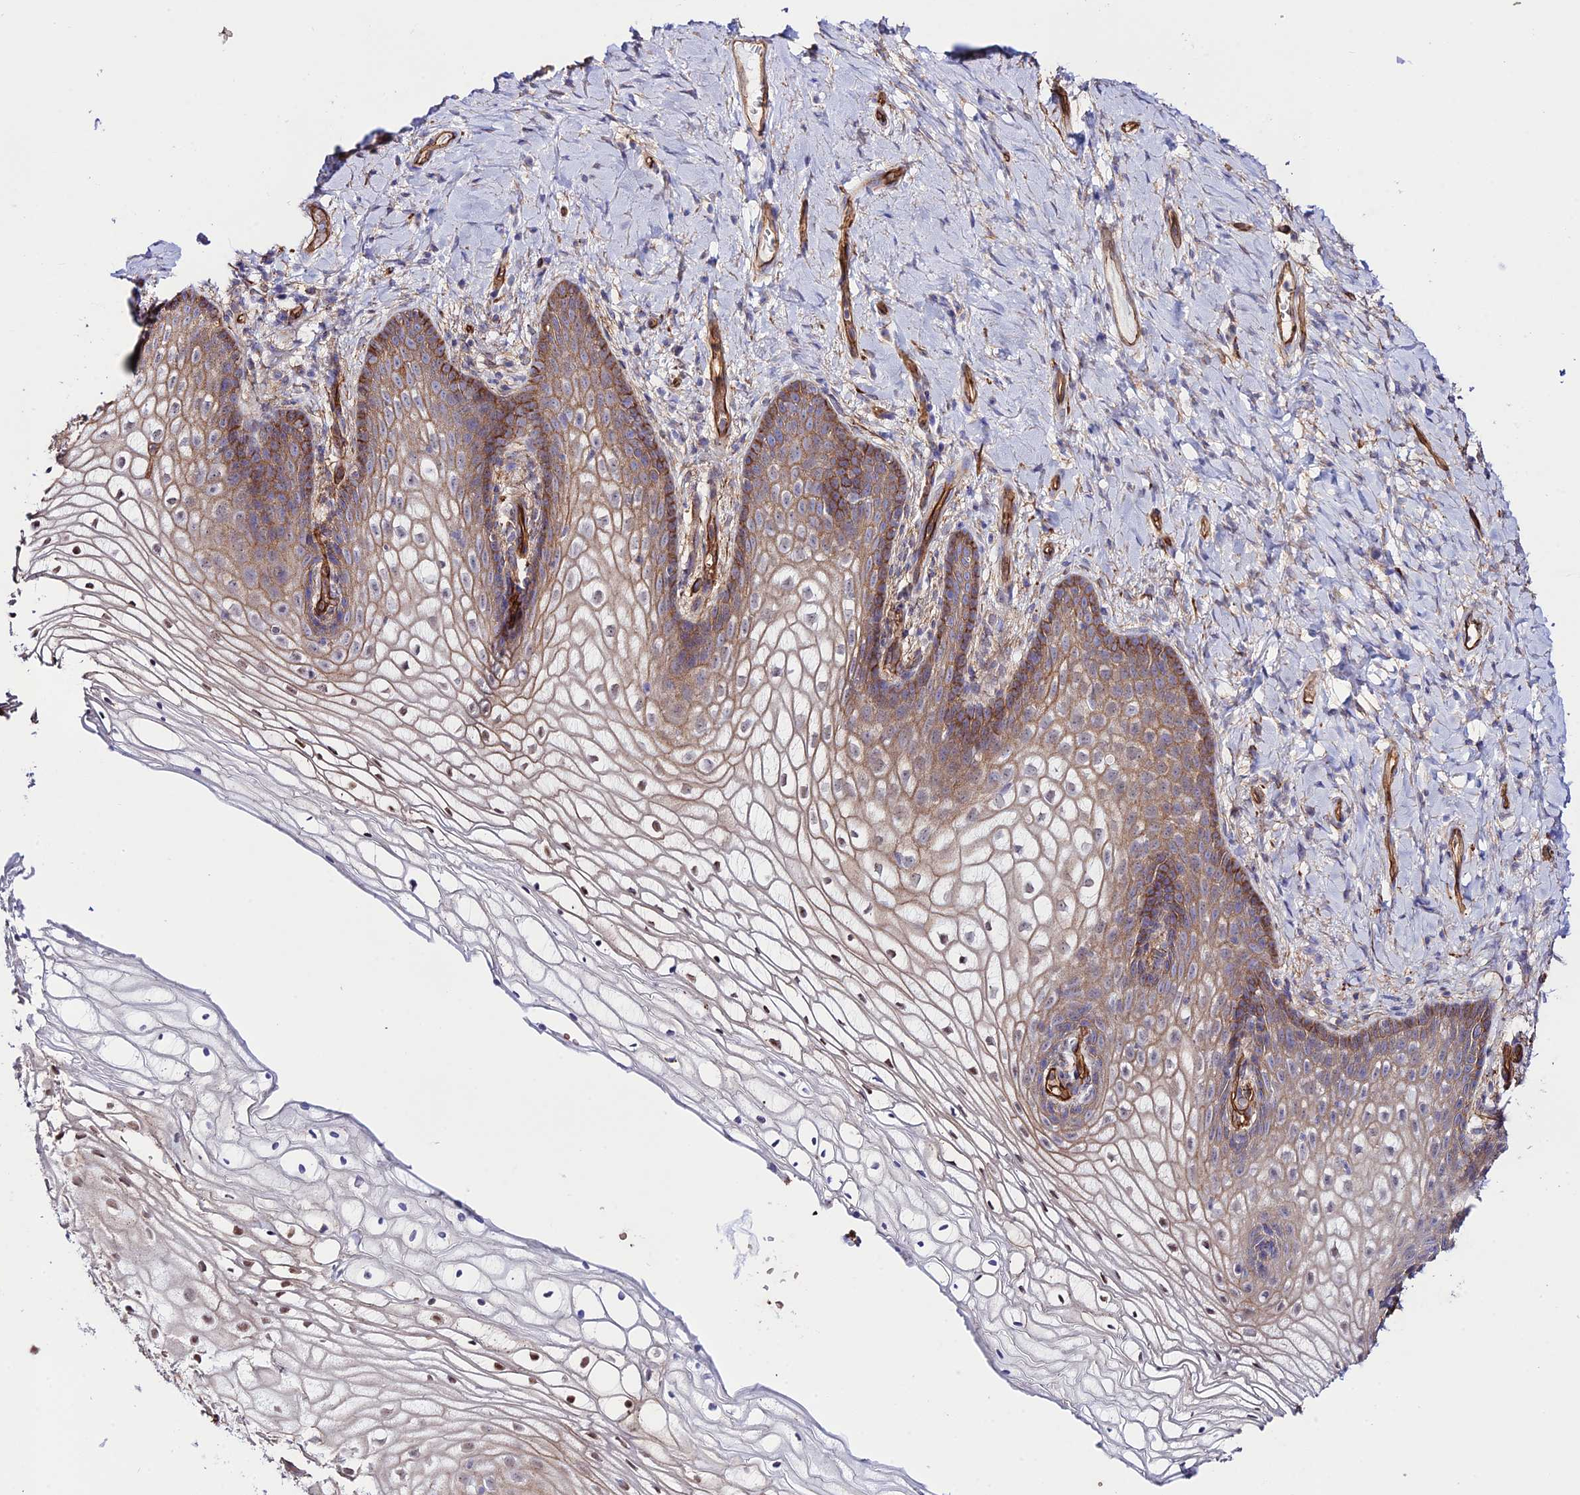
{"staining": {"intensity": "moderate", "quantity": "25%-75%", "location": "cytoplasmic/membranous"}, "tissue": "vagina", "cell_type": "Squamous epithelial cells", "image_type": "normal", "snomed": [{"axis": "morphology", "description": "Normal tissue, NOS"}, {"axis": "topography", "description": "Vagina"}], "caption": "Vagina stained with immunohistochemistry shows moderate cytoplasmic/membranous expression in approximately 25%-75% of squamous epithelial cells.", "gene": "YPEL5", "patient": {"sex": "female", "age": 60}}